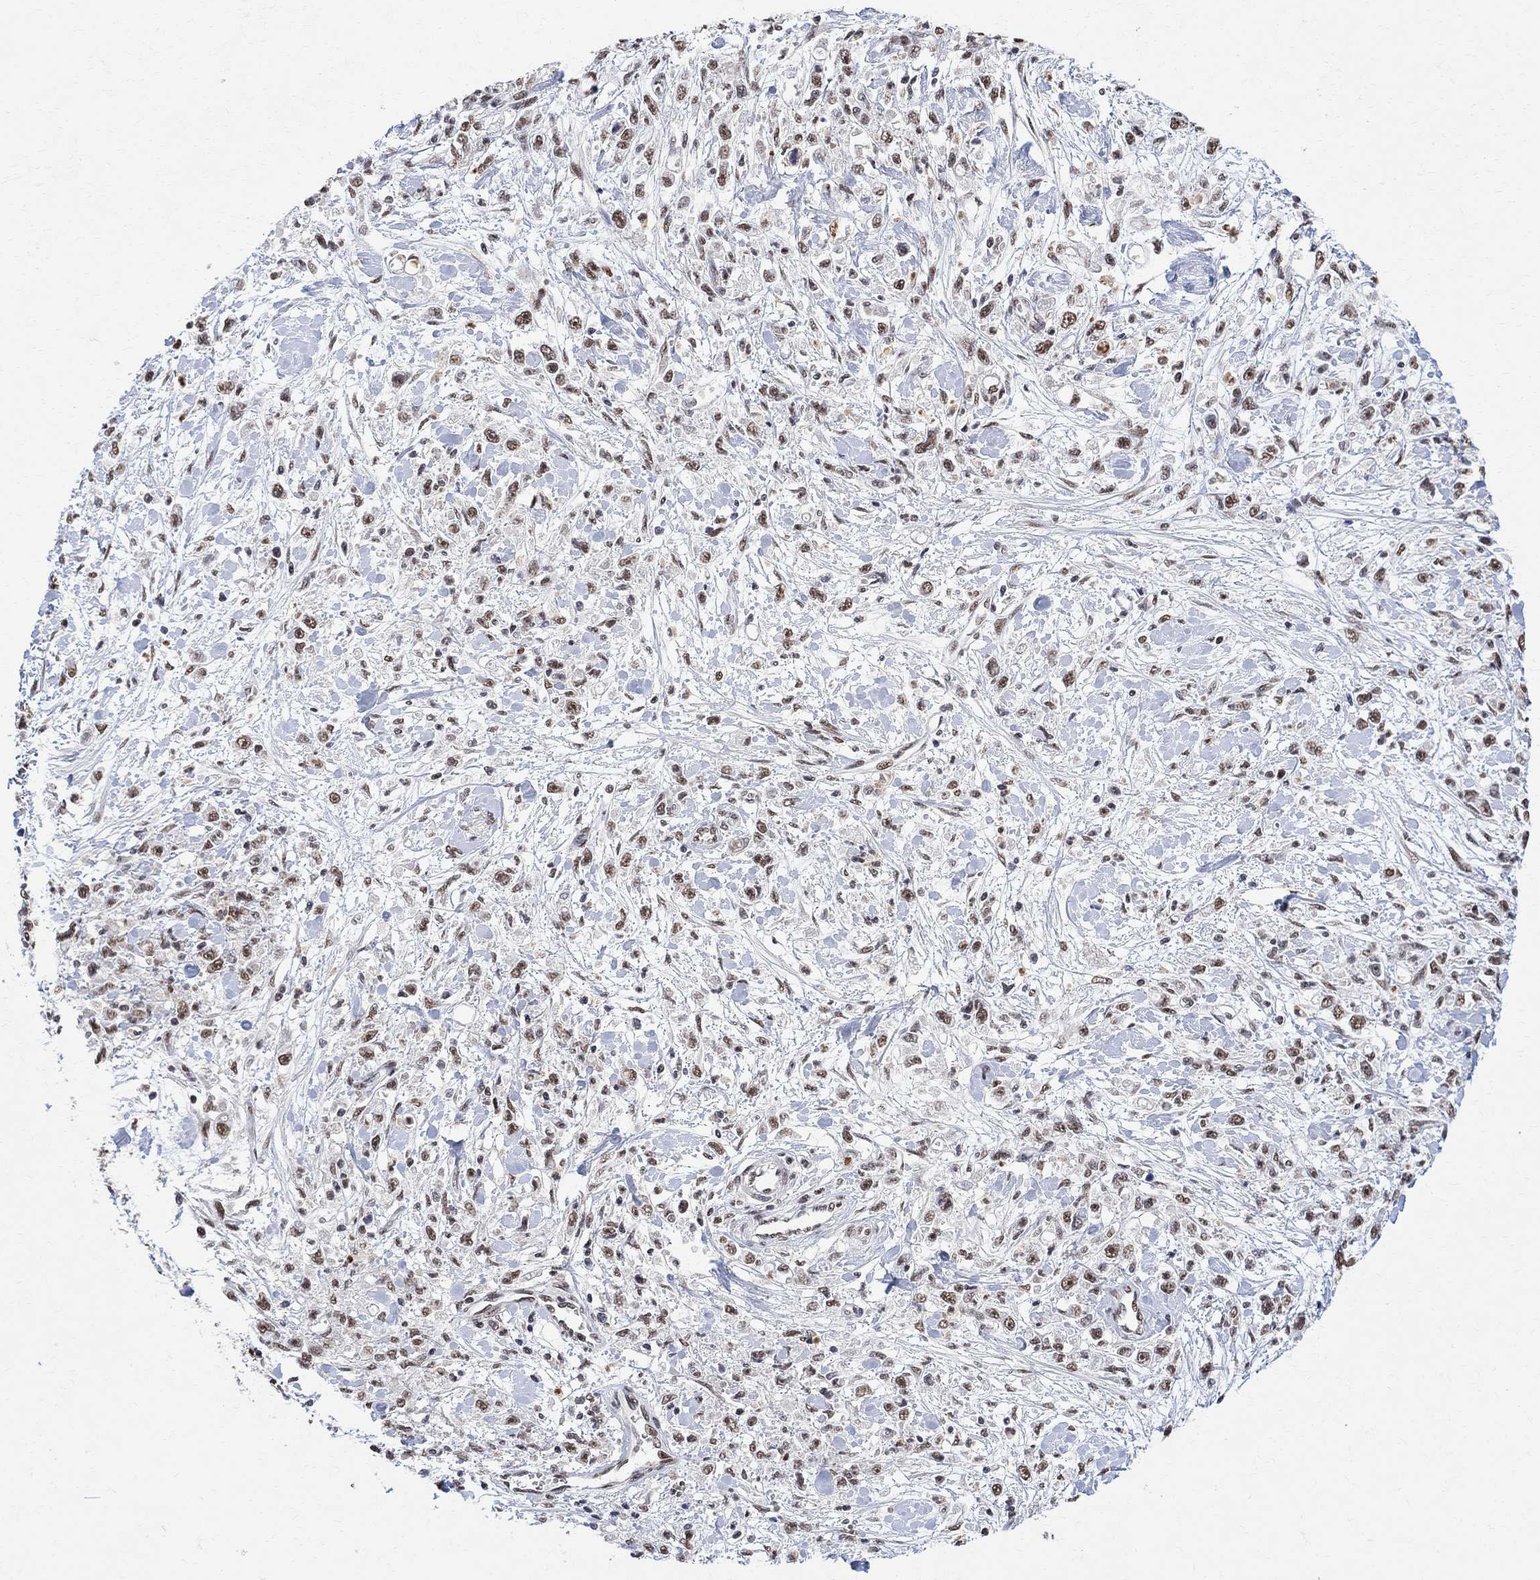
{"staining": {"intensity": "moderate", "quantity": ">75%", "location": "nuclear"}, "tissue": "stomach cancer", "cell_type": "Tumor cells", "image_type": "cancer", "snomed": [{"axis": "morphology", "description": "Adenocarcinoma, NOS"}, {"axis": "topography", "description": "Stomach"}], "caption": "Immunohistochemistry (IHC) image of stomach adenocarcinoma stained for a protein (brown), which demonstrates medium levels of moderate nuclear positivity in about >75% of tumor cells.", "gene": "E4F1", "patient": {"sex": "female", "age": 59}}